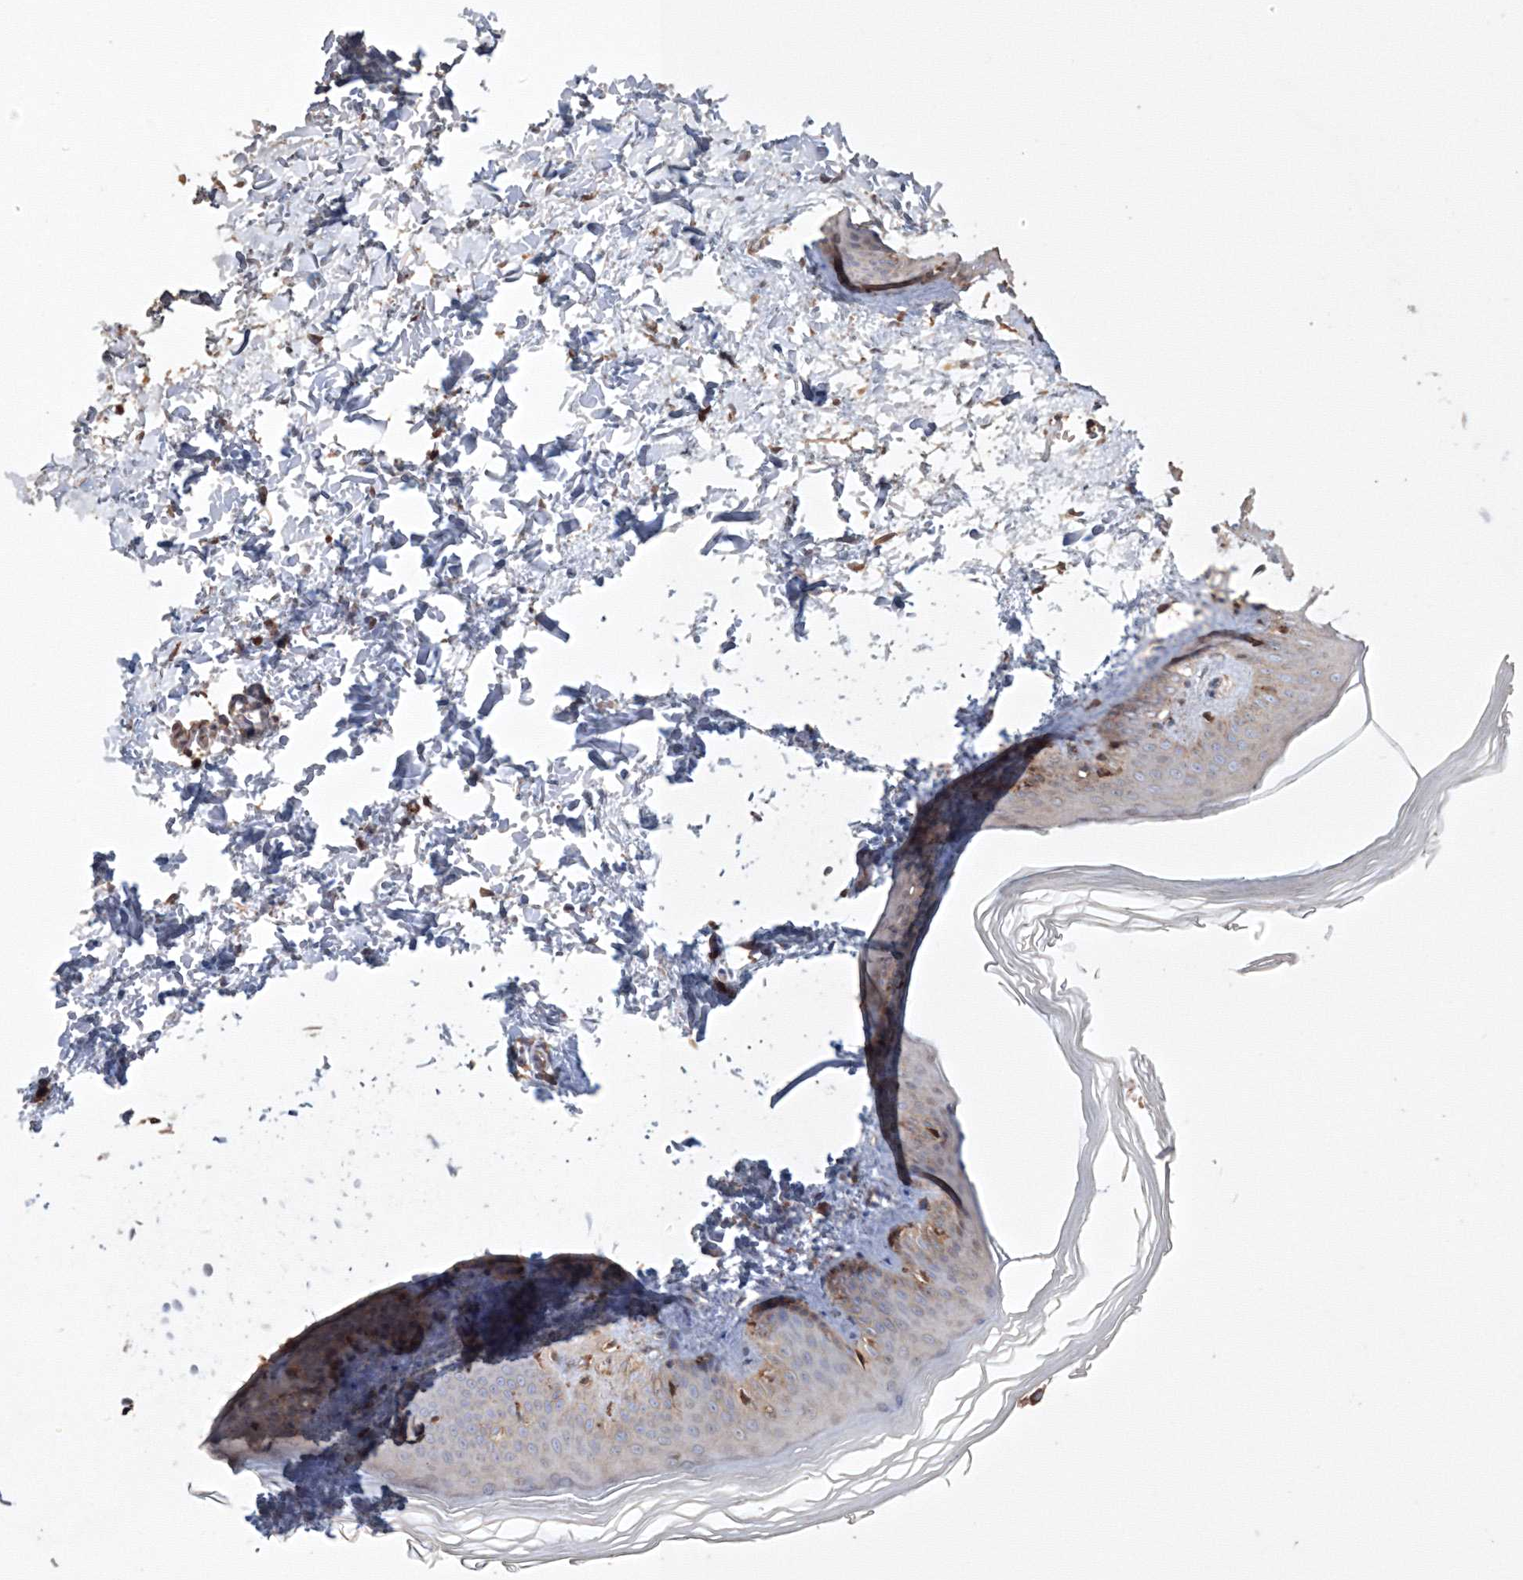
{"staining": {"intensity": "strong", "quantity": ">75%", "location": "cytoplasmic/membranous"}, "tissue": "skin", "cell_type": "Fibroblasts", "image_type": "normal", "snomed": [{"axis": "morphology", "description": "Normal tissue, NOS"}, {"axis": "topography", "description": "Skin"}], "caption": "Immunohistochemical staining of unremarkable human skin demonstrates >75% levels of strong cytoplasmic/membranous protein positivity in approximately >75% of fibroblasts.", "gene": "ARCN1", "patient": {"sex": "female", "age": 27}}